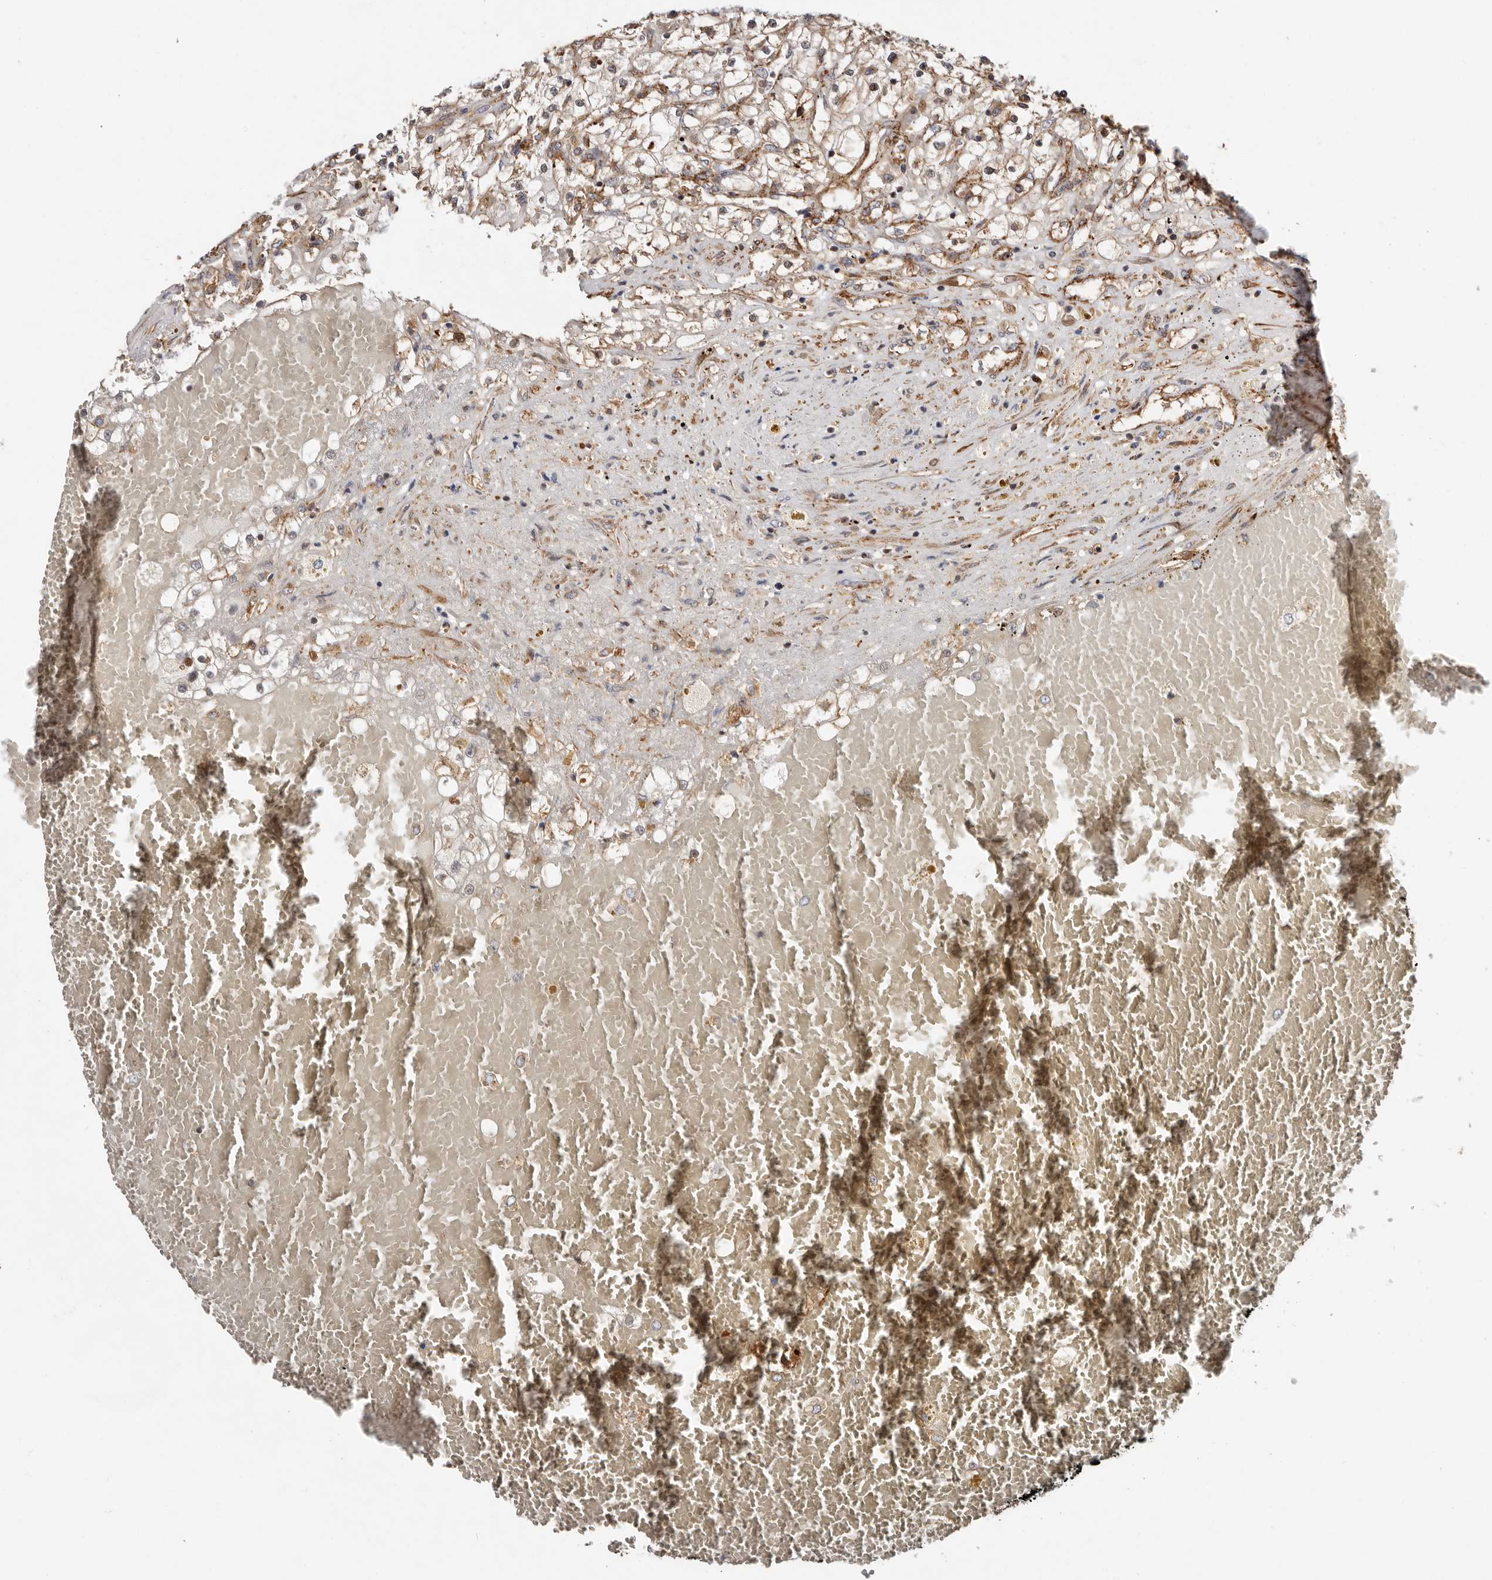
{"staining": {"intensity": "moderate", "quantity": ">75%", "location": "cytoplasmic/membranous"}, "tissue": "renal cancer", "cell_type": "Tumor cells", "image_type": "cancer", "snomed": [{"axis": "morphology", "description": "Normal tissue, NOS"}, {"axis": "morphology", "description": "Adenocarcinoma, NOS"}, {"axis": "topography", "description": "Kidney"}], "caption": "Protein expression analysis of human renal adenocarcinoma reveals moderate cytoplasmic/membranous positivity in approximately >75% of tumor cells.", "gene": "TMC7", "patient": {"sex": "male", "age": 68}}